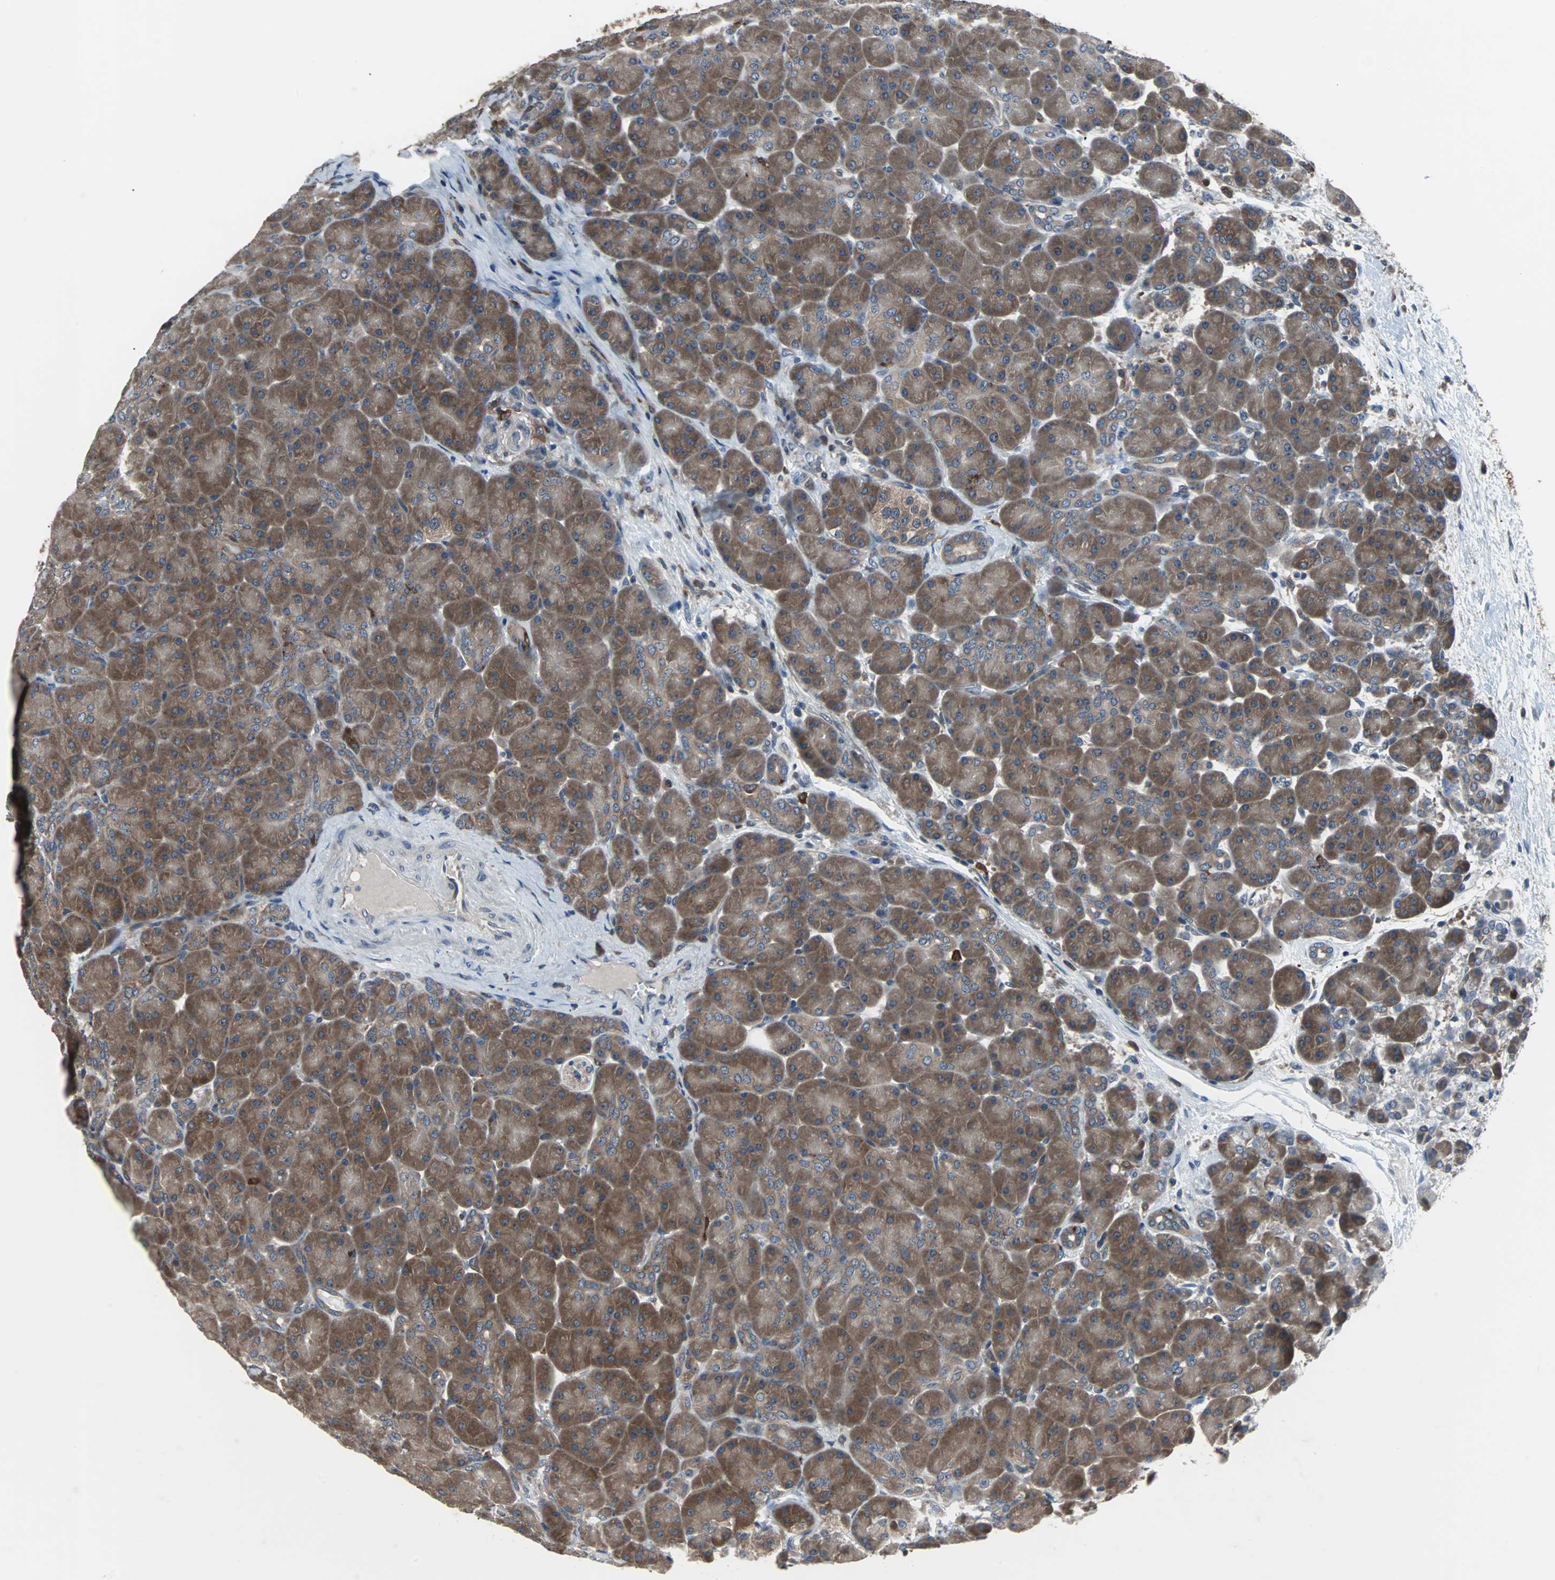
{"staining": {"intensity": "moderate", "quantity": ">75%", "location": "cytoplasmic/membranous"}, "tissue": "pancreas", "cell_type": "Exocrine glandular cells", "image_type": "normal", "snomed": [{"axis": "morphology", "description": "Normal tissue, NOS"}, {"axis": "topography", "description": "Pancreas"}], "caption": "A histopathology image of pancreas stained for a protein displays moderate cytoplasmic/membranous brown staining in exocrine glandular cells.", "gene": "PAK1", "patient": {"sex": "male", "age": 66}}